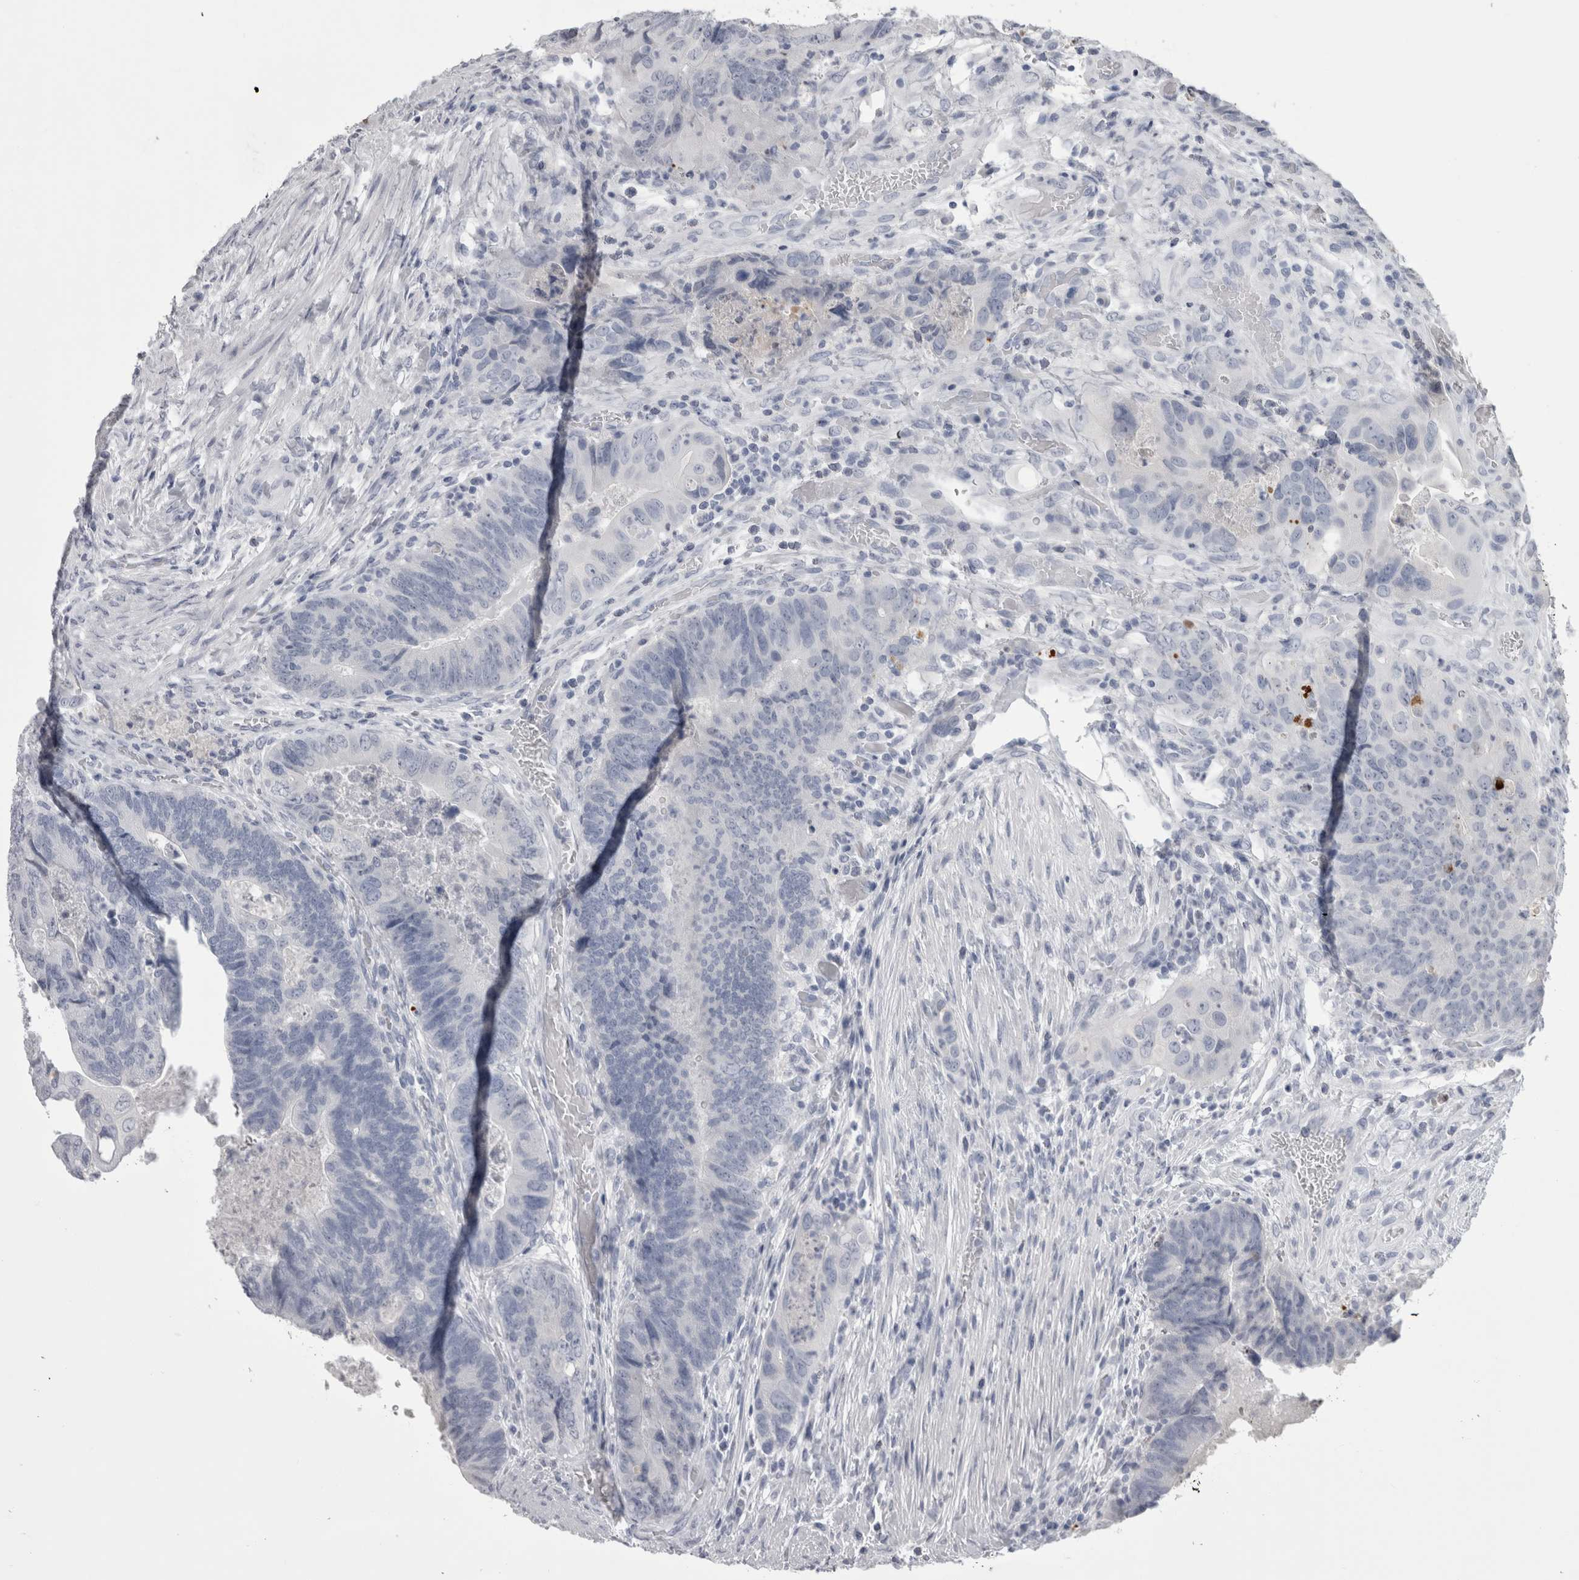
{"staining": {"intensity": "negative", "quantity": "none", "location": "none"}, "tissue": "colorectal cancer", "cell_type": "Tumor cells", "image_type": "cancer", "snomed": [{"axis": "morphology", "description": "Adenocarcinoma, NOS"}, {"axis": "topography", "description": "Rectum"}], "caption": "This is an immunohistochemistry (IHC) image of colorectal cancer (adenocarcinoma). There is no staining in tumor cells.", "gene": "ADAM2", "patient": {"sex": "male", "age": 63}}